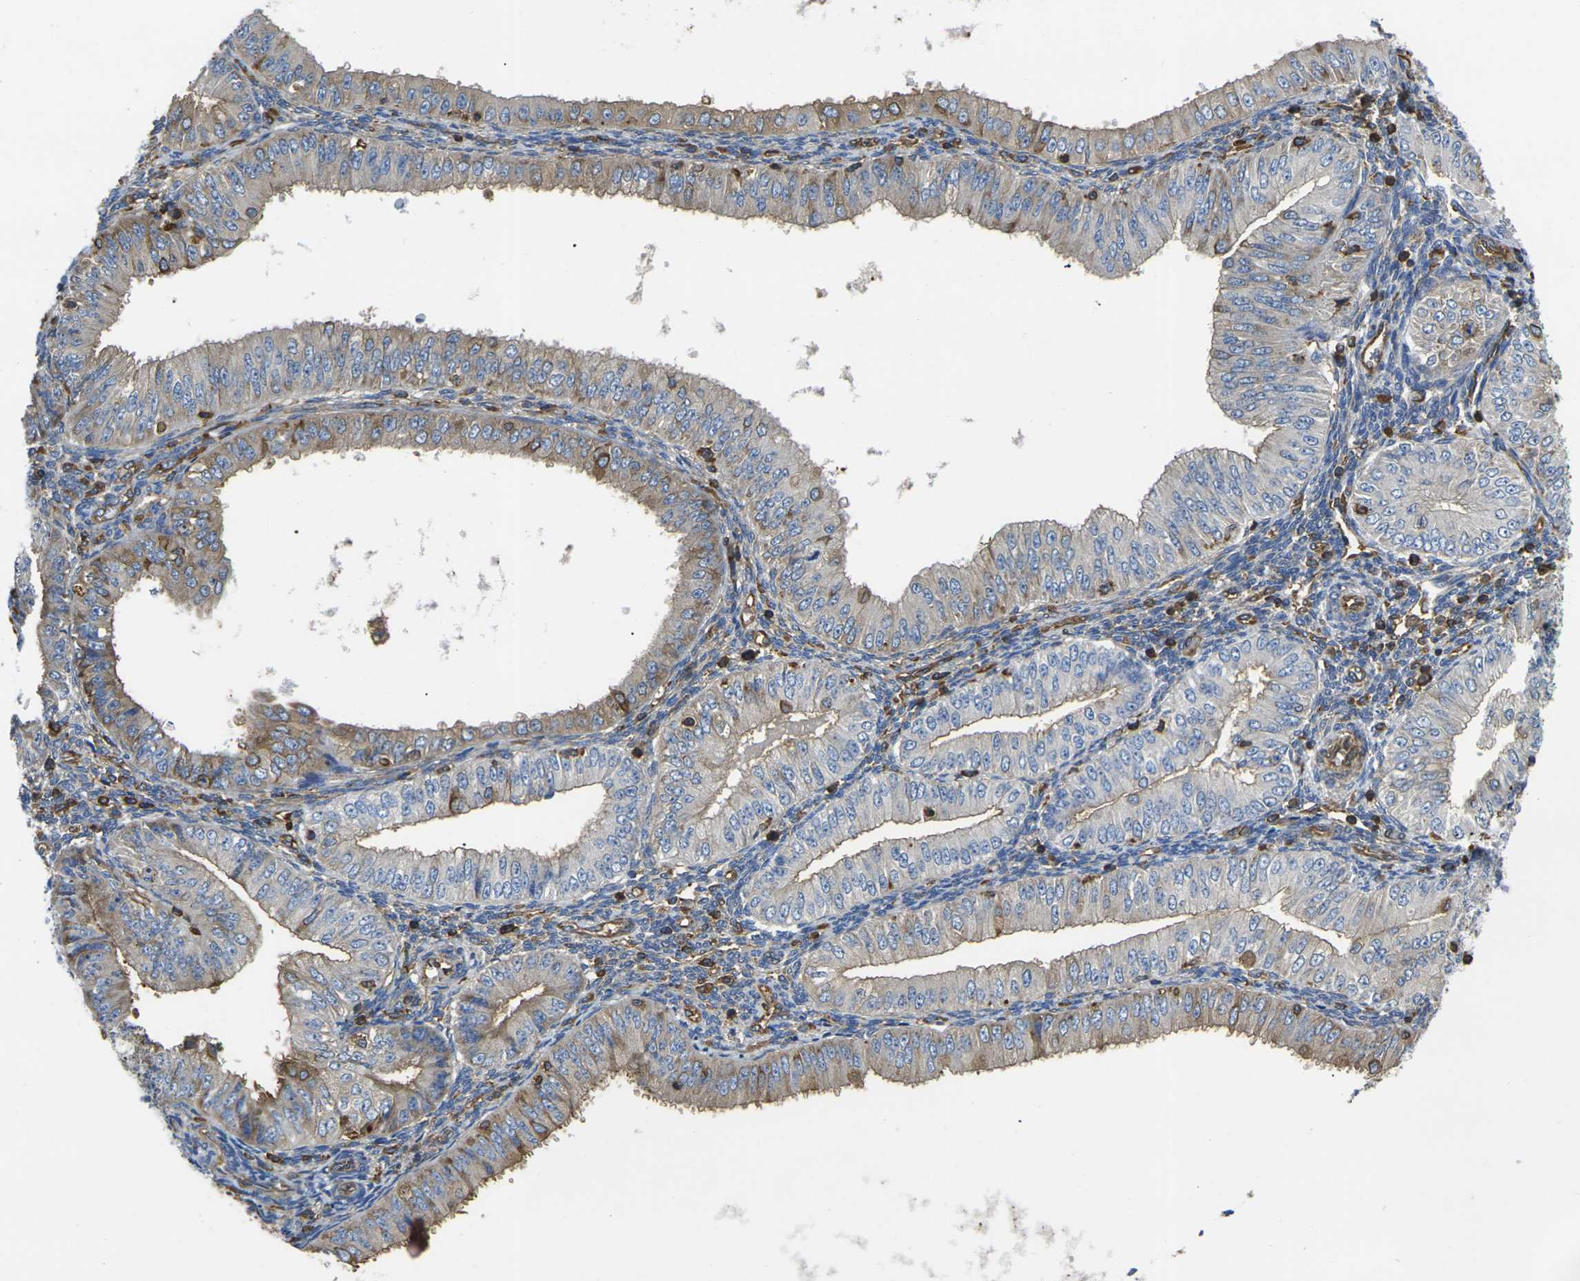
{"staining": {"intensity": "weak", "quantity": "25%-75%", "location": "cytoplasmic/membranous"}, "tissue": "endometrial cancer", "cell_type": "Tumor cells", "image_type": "cancer", "snomed": [{"axis": "morphology", "description": "Normal tissue, NOS"}, {"axis": "morphology", "description": "Adenocarcinoma, NOS"}, {"axis": "topography", "description": "Endometrium"}], "caption": "A low amount of weak cytoplasmic/membranous positivity is appreciated in approximately 25%-75% of tumor cells in adenocarcinoma (endometrial) tissue.", "gene": "FAM110D", "patient": {"sex": "female", "age": 53}}